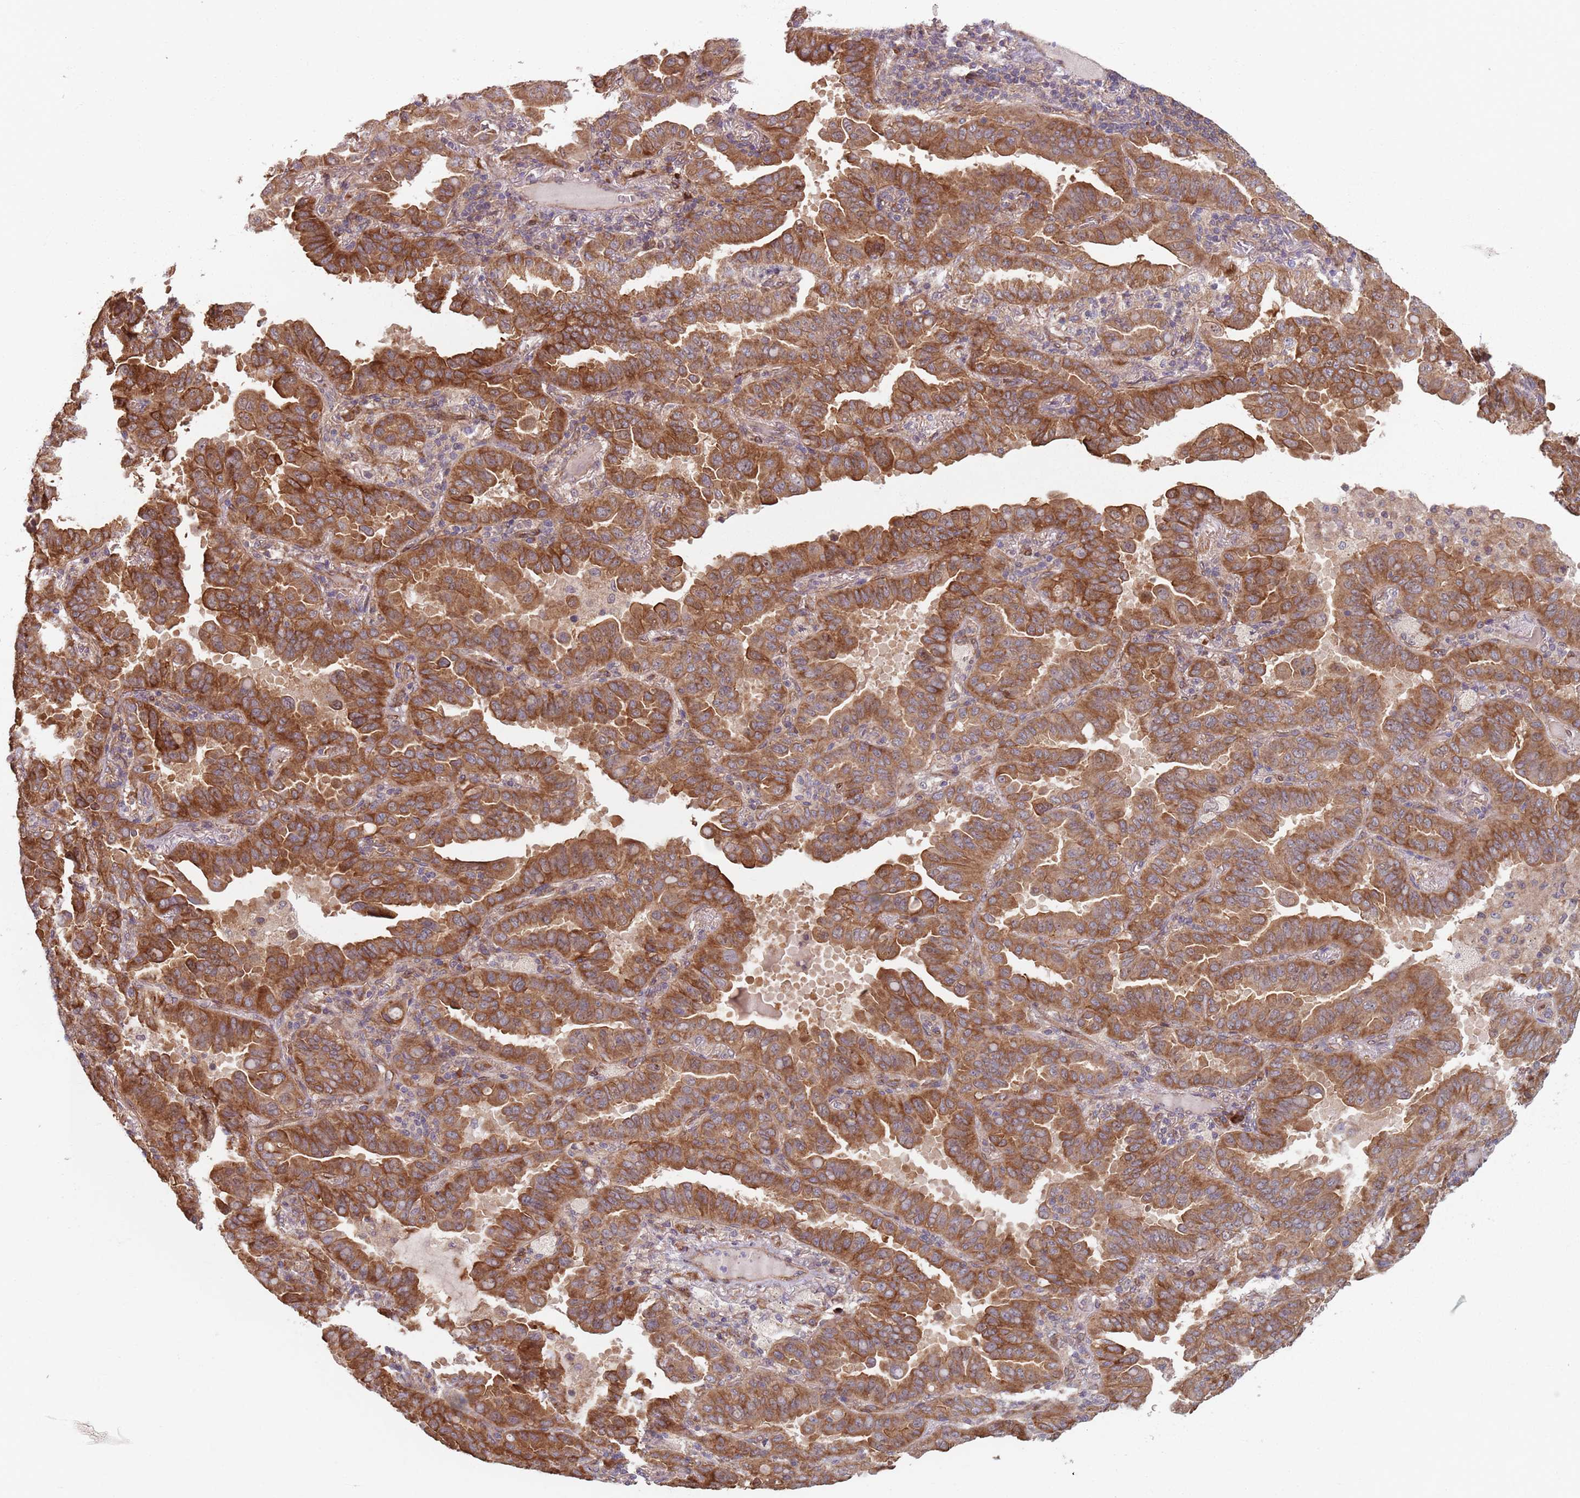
{"staining": {"intensity": "strong", "quantity": ">75%", "location": "cytoplasmic/membranous"}, "tissue": "lung cancer", "cell_type": "Tumor cells", "image_type": "cancer", "snomed": [{"axis": "morphology", "description": "Adenocarcinoma, NOS"}, {"axis": "topography", "description": "Lung"}], "caption": "Lung adenocarcinoma tissue reveals strong cytoplasmic/membranous staining in about >75% of tumor cells The staining was performed using DAB, with brown indicating positive protein expression. Nuclei are stained blue with hematoxylin.", "gene": "NOTCH3", "patient": {"sex": "male", "age": 64}}